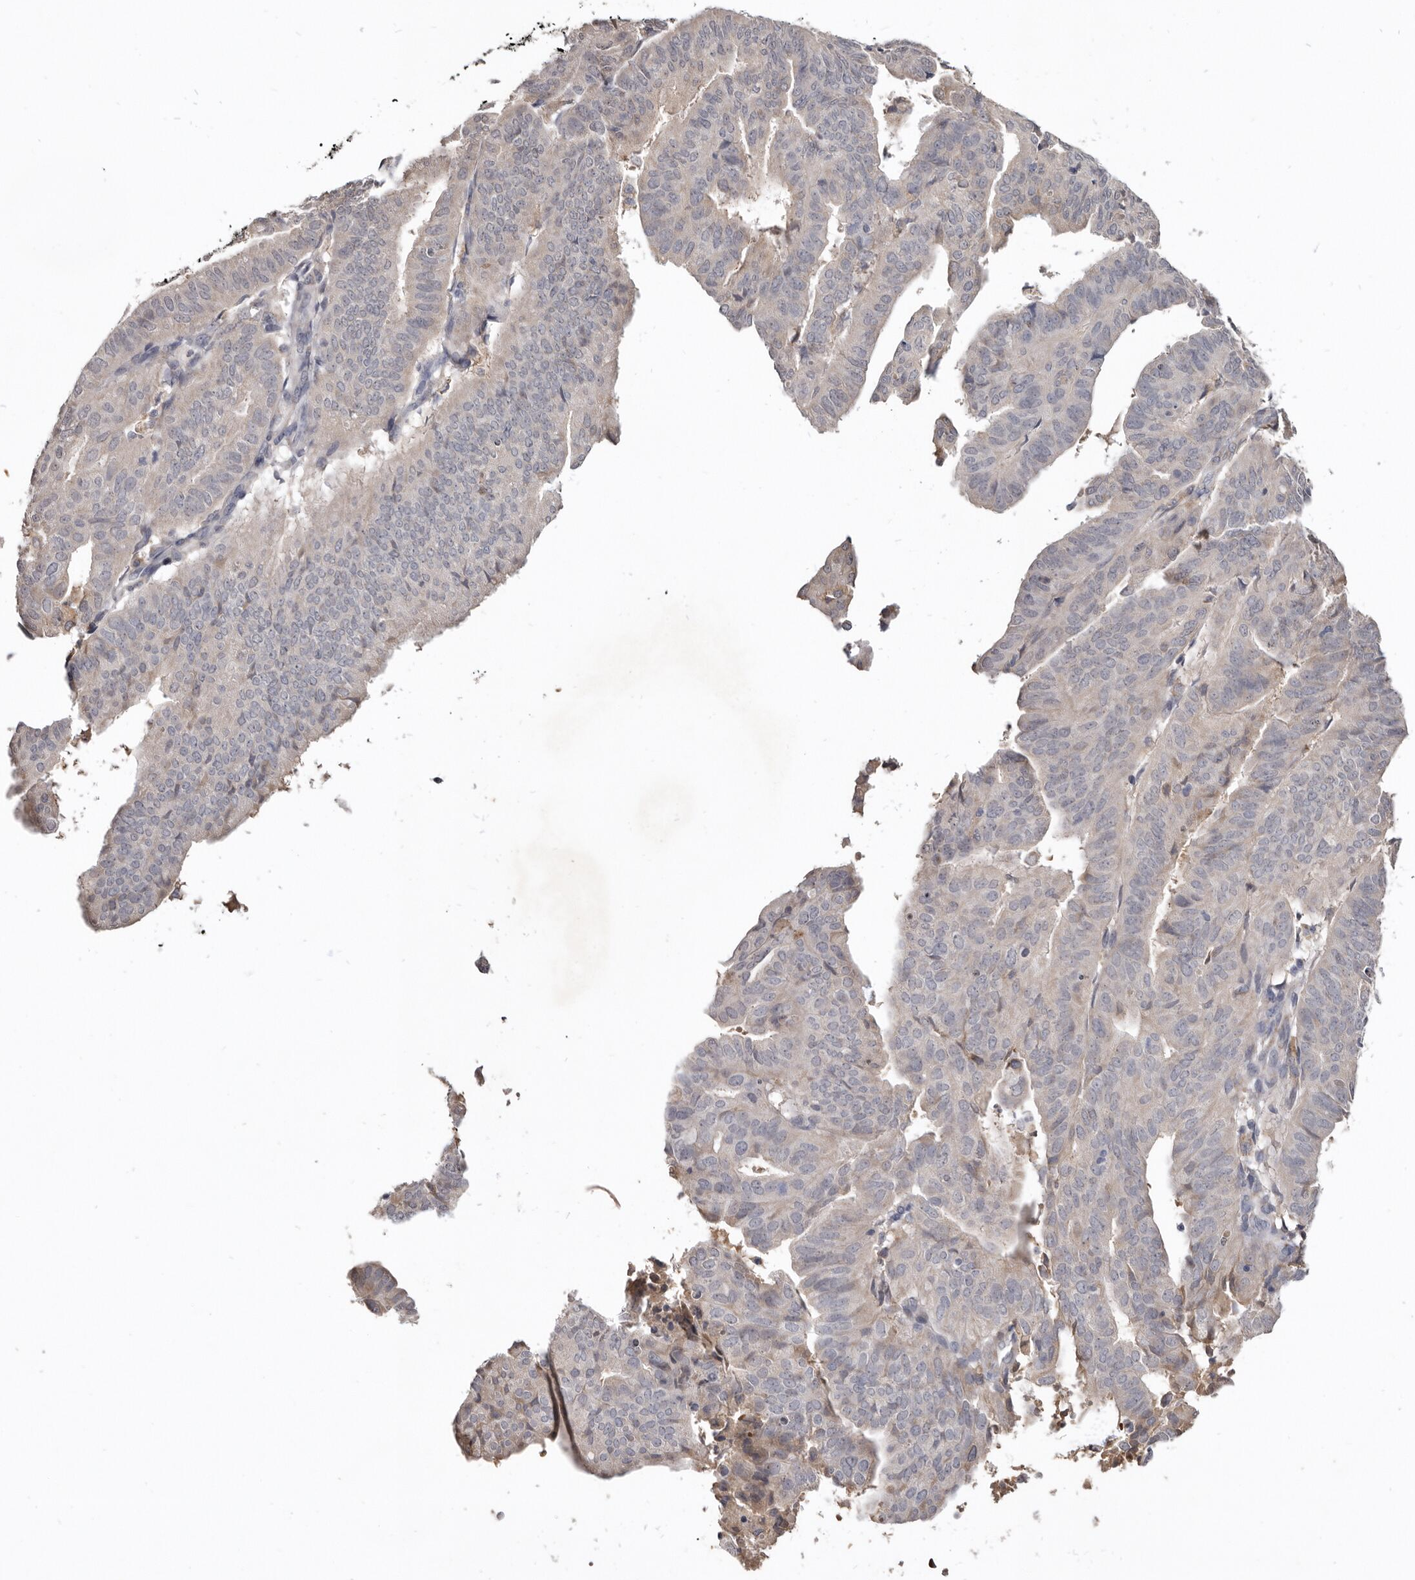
{"staining": {"intensity": "negative", "quantity": "none", "location": "none"}, "tissue": "endometrial cancer", "cell_type": "Tumor cells", "image_type": "cancer", "snomed": [{"axis": "morphology", "description": "Adenocarcinoma, NOS"}, {"axis": "topography", "description": "Endometrium"}], "caption": "IHC image of human endometrial cancer (adenocarcinoma) stained for a protein (brown), which reveals no staining in tumor cells.", "gene": "NENF", "patient": {"sex": "female", "age": 51}}